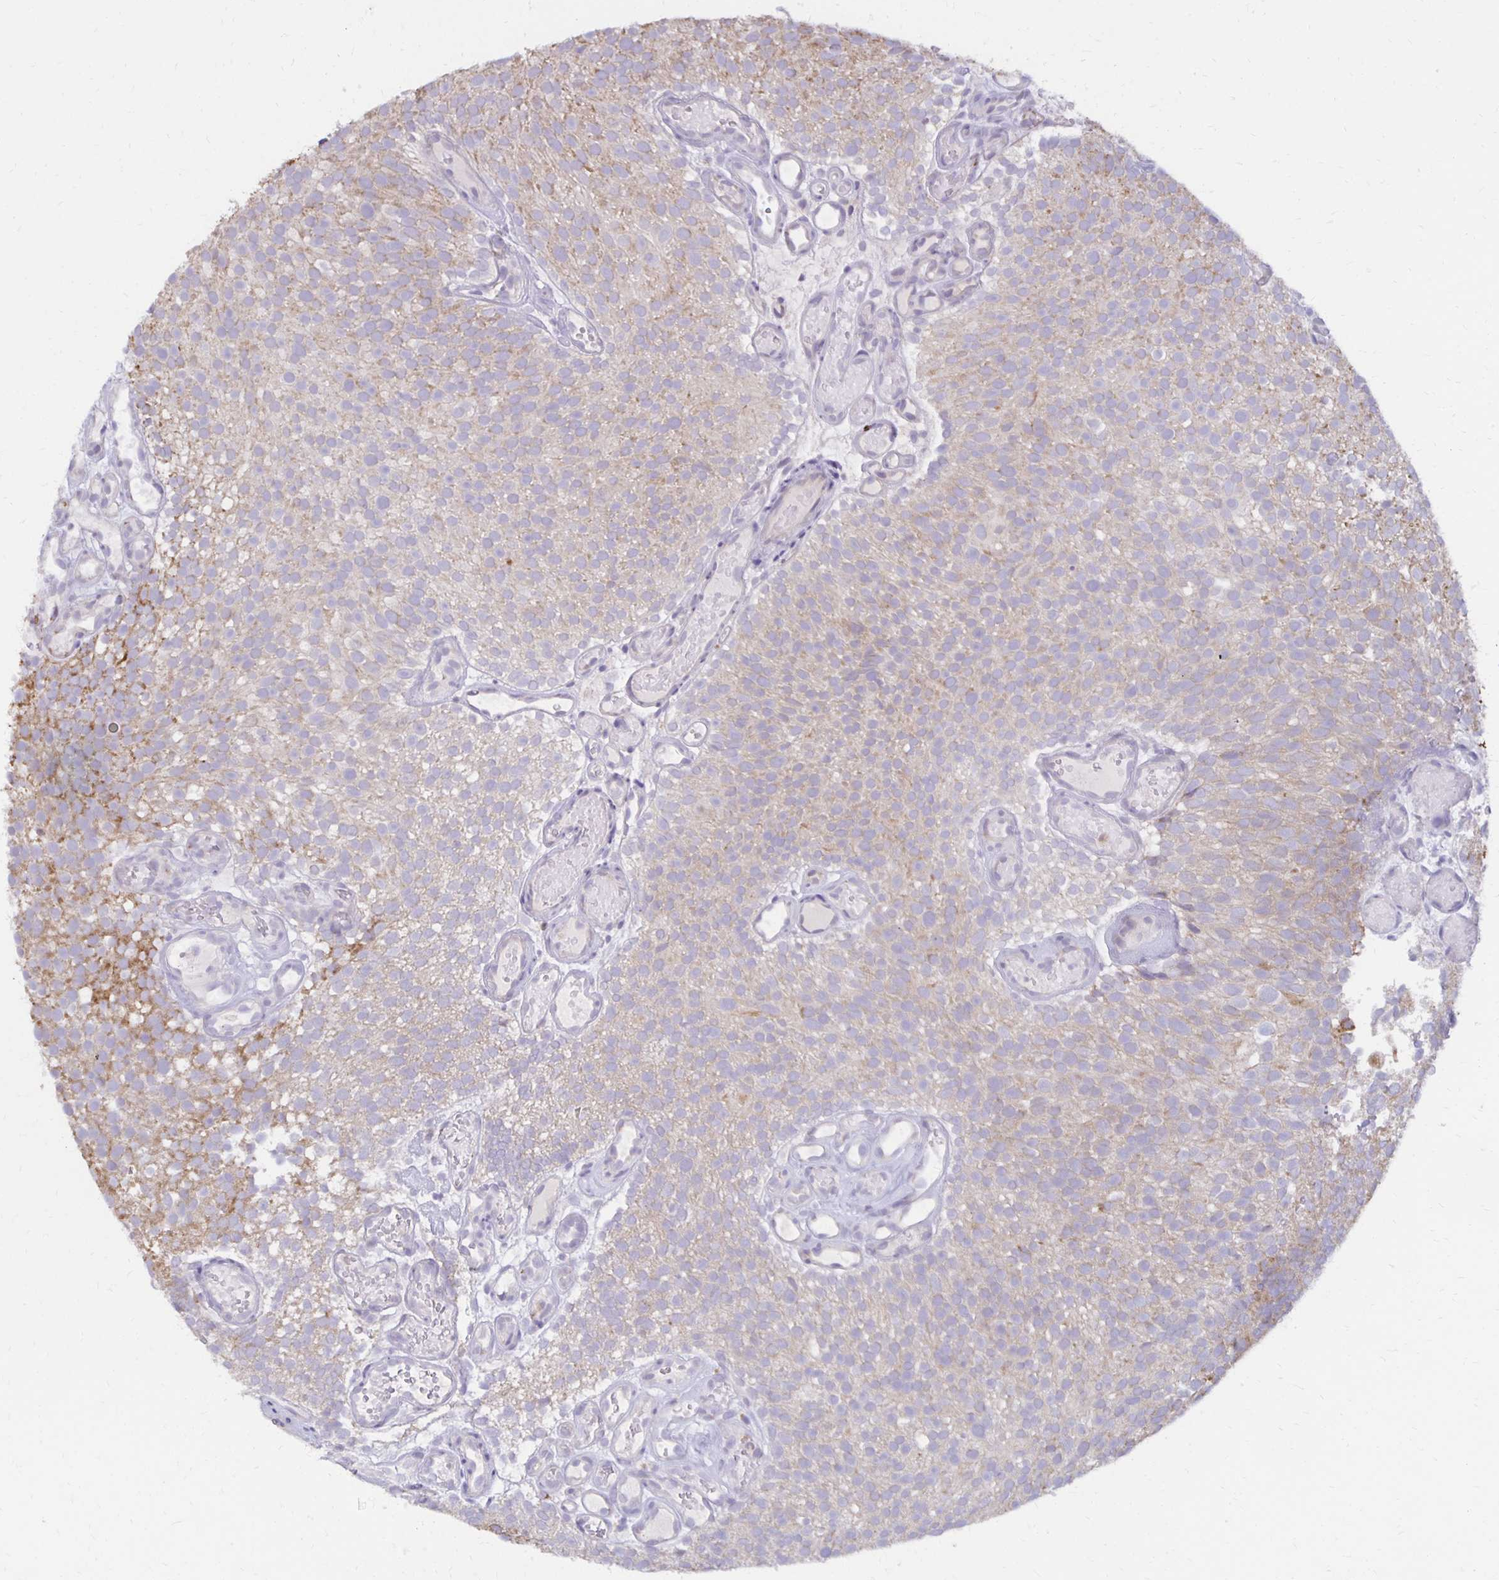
{"staining": {"intensity": "weak", "quantity": "25%-75%", "location": "cytoplasmic/membranous"}, "tissue": "urothelial cancer", "cell_type": "Tumor cells", "image_type": "cancer", "snomed": [{"axis": "morphology", "description": "Urothelial carcinoma, Low grade"}, {"axis": "topography", "description": "Urinary bladder"}], "caption": "A photomicrograph showing weak cytoplasmic/membranous staining in about 25%-75% of tumor cells in urothelial carcinoma (low-grade), as visualized by brown immunohistochemical staining.", "gene": "IER3", "patient": {"sex": "male", "age": 78}}